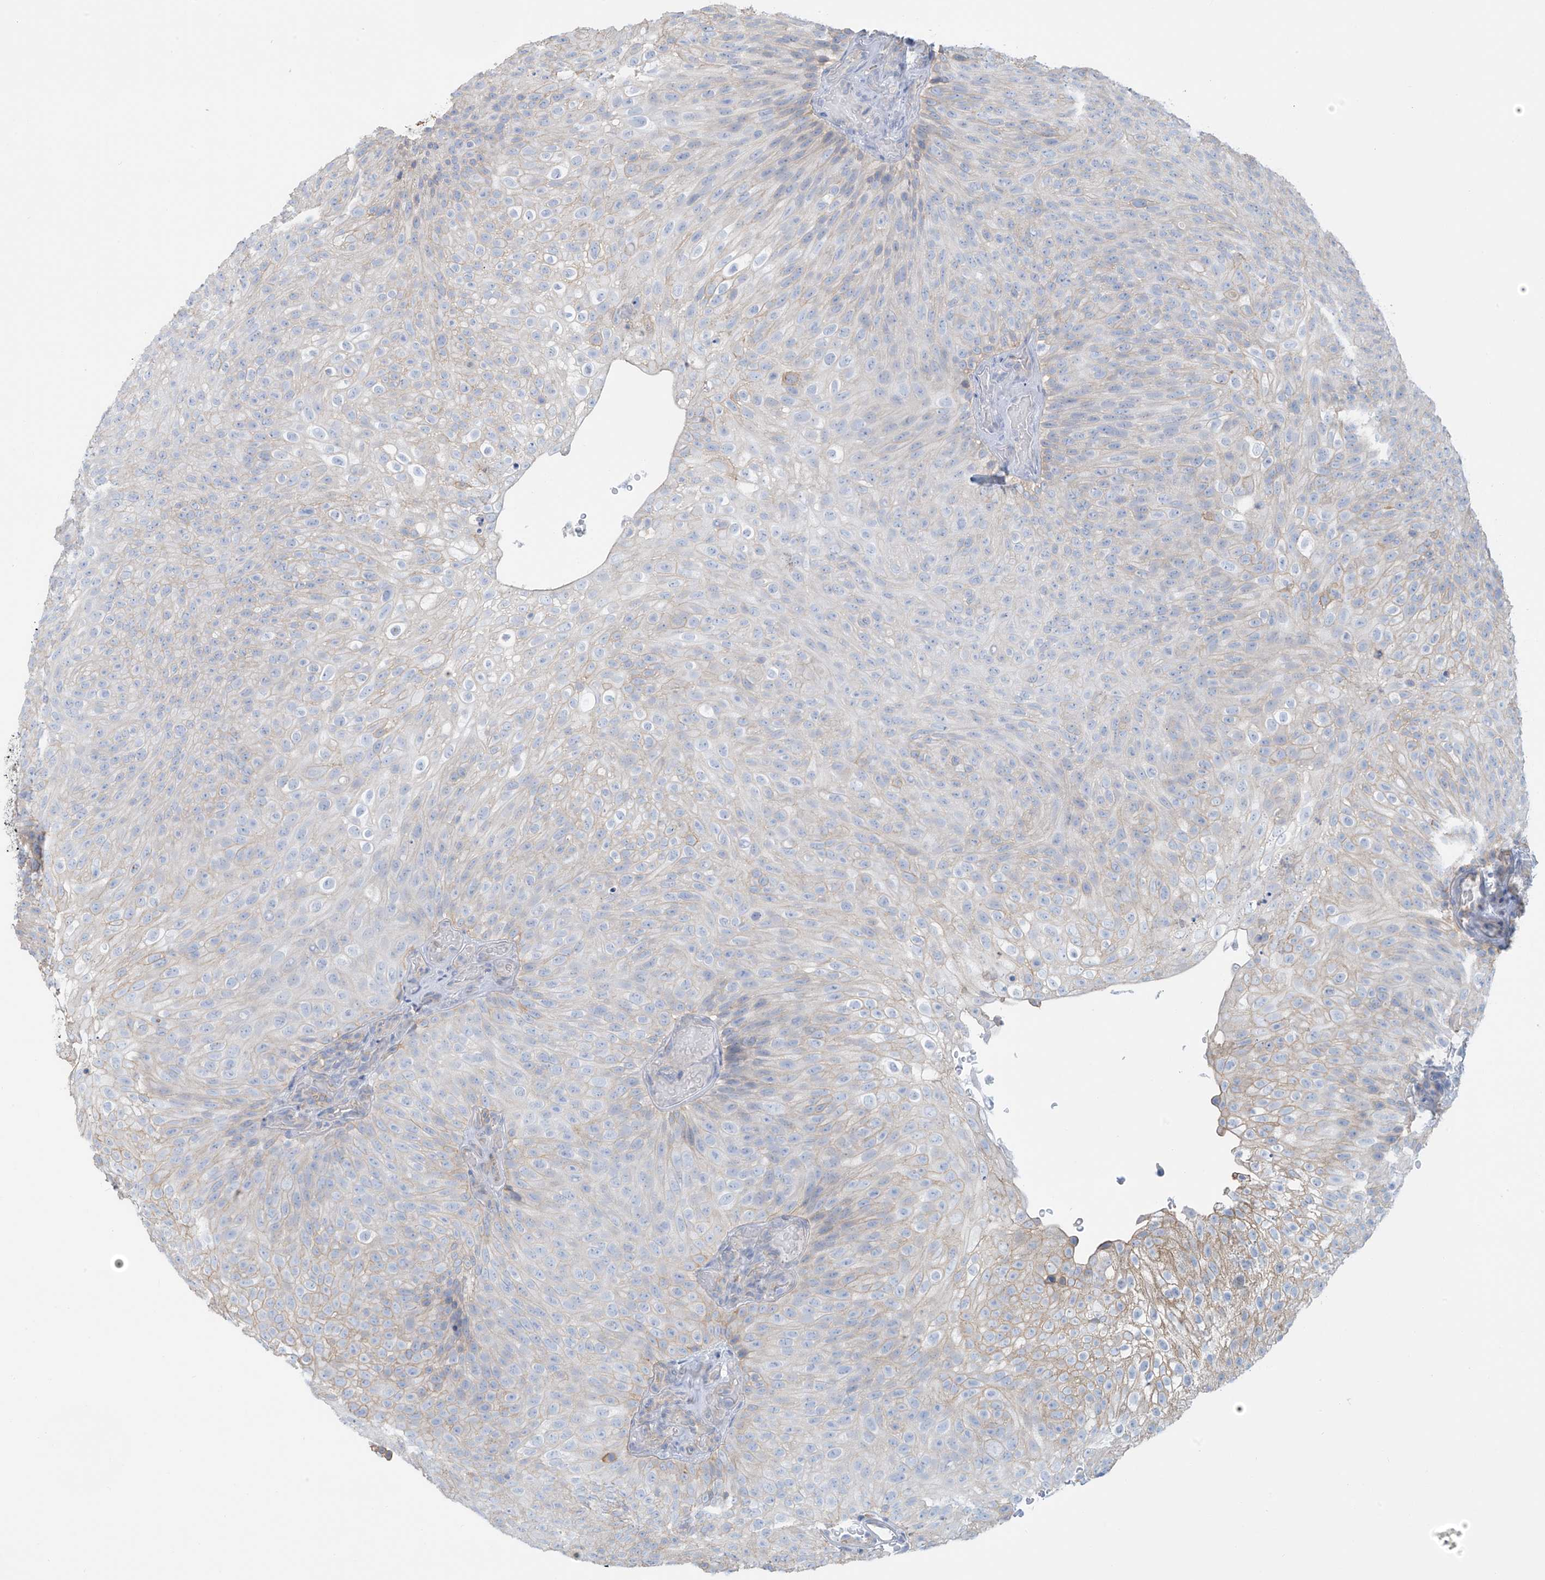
{"staining": {"intensity": "weak", "quantity": "<25%", "location": "cytoplasmic/membranous"}, "tissue": "urothelial cancer", "cell_type": "Tumor cells", "image_type": "cancer", "snomed": [{"axis": "morphology", "description": "Urothelial carcinoma, Low grade"}, {"axis": "topography", "description": "Urinary bladder"}], "caption": "Tumor cells show no significant staining in urothelial cancer.", "gene": "ZNF846", "patient": {"sex": "male", "age": 78}}